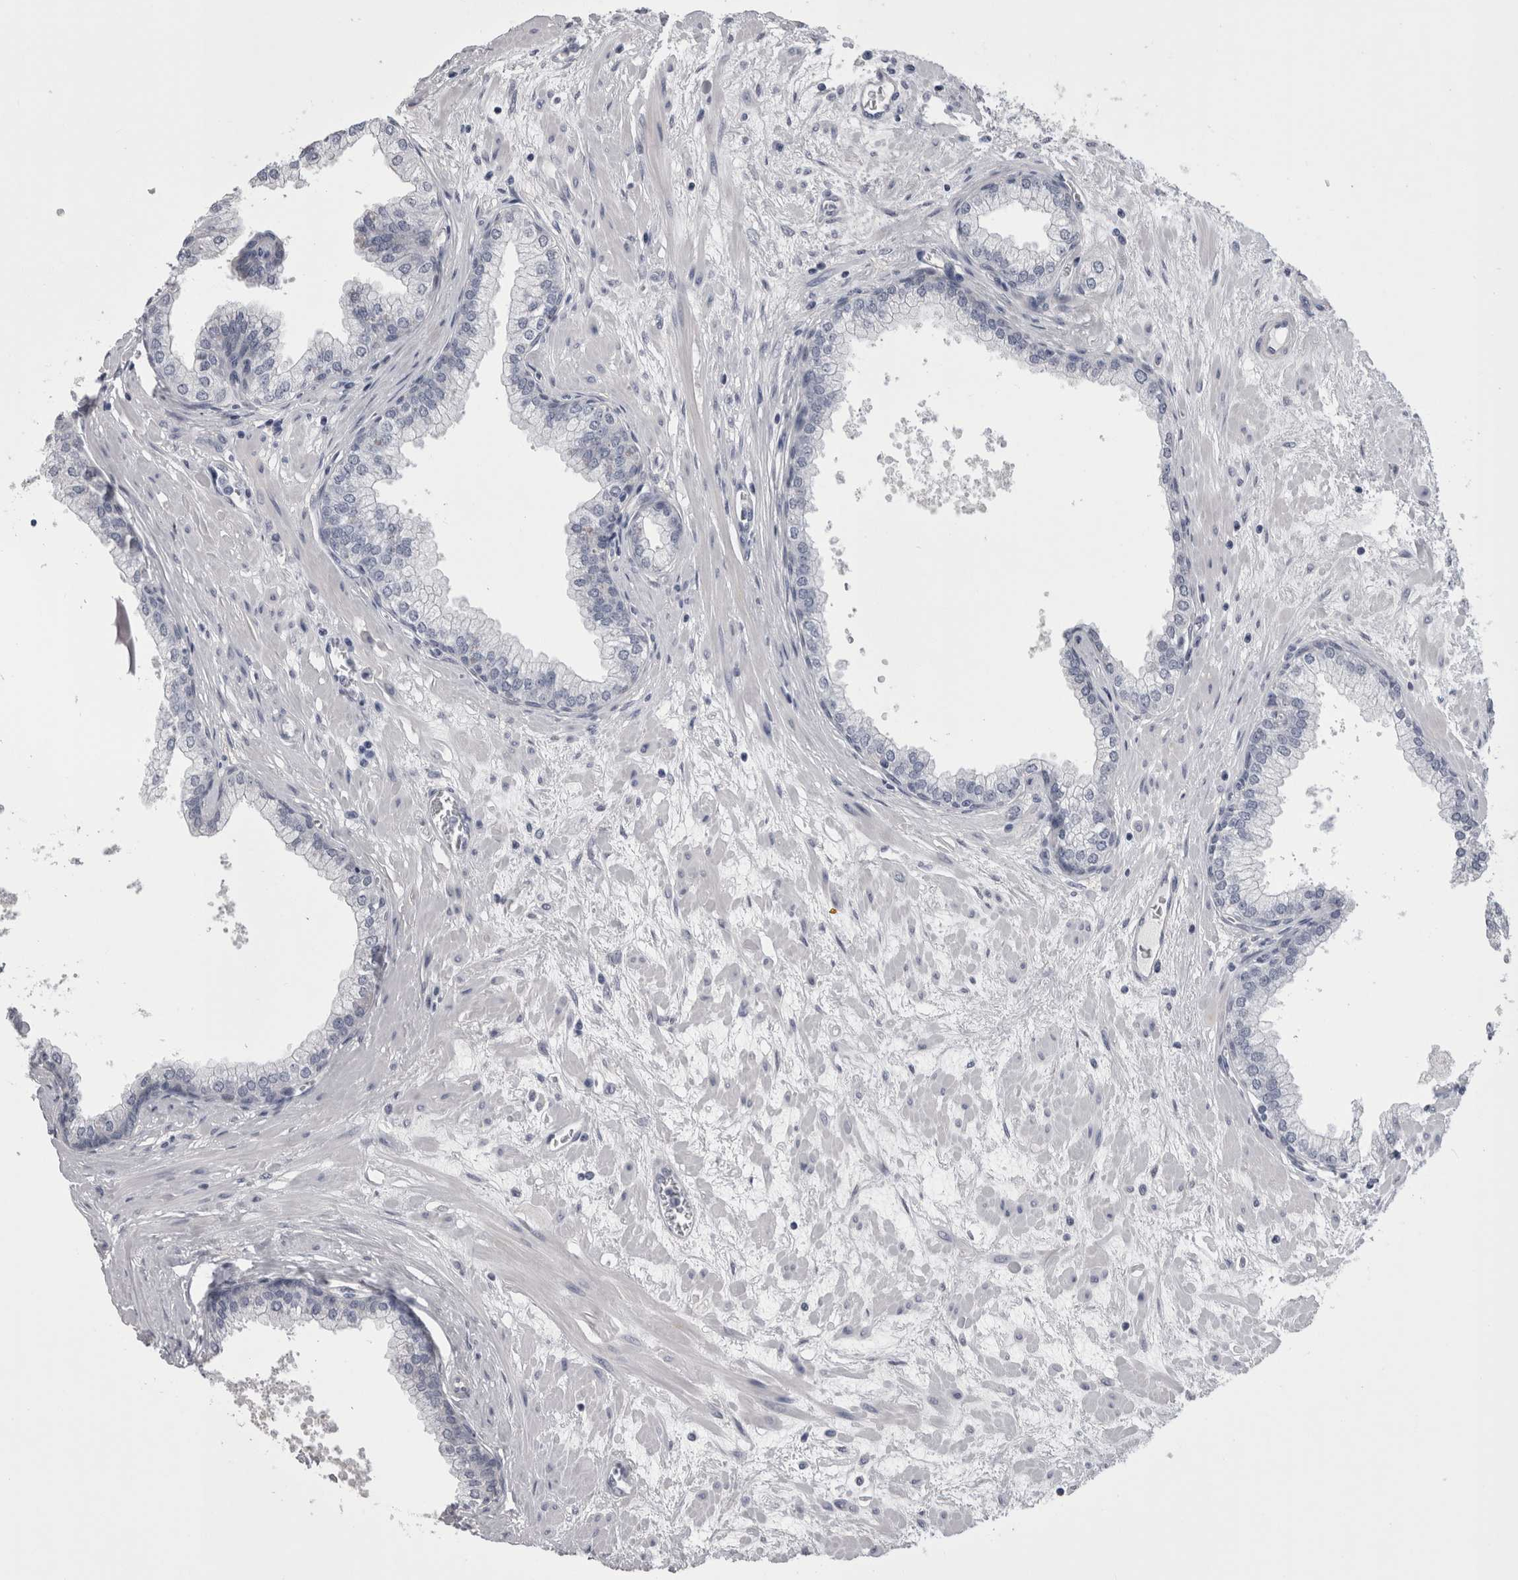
{"staining": {"intensity": "negative", "quantity": "none", "location": "none"}, "tissue": "prostate", "cell_type": "Glandular cells", "image_type": "normal", "snomed": [{"axis": "morphology", "description": "Normal tissue, NOS"}, {"axis": "morphology", "description": "Urothelial carcinoma, Low grade"}, {"axis": "topography", "description": "Urinary bladder"}, {"axis": "topography", "description": "Prostate"}], "caption": "The micrograph reveals no significant staining in glandular cells of prostate.", "gene": "AFMID", "patient": {"sex": "male", "age": 60}}